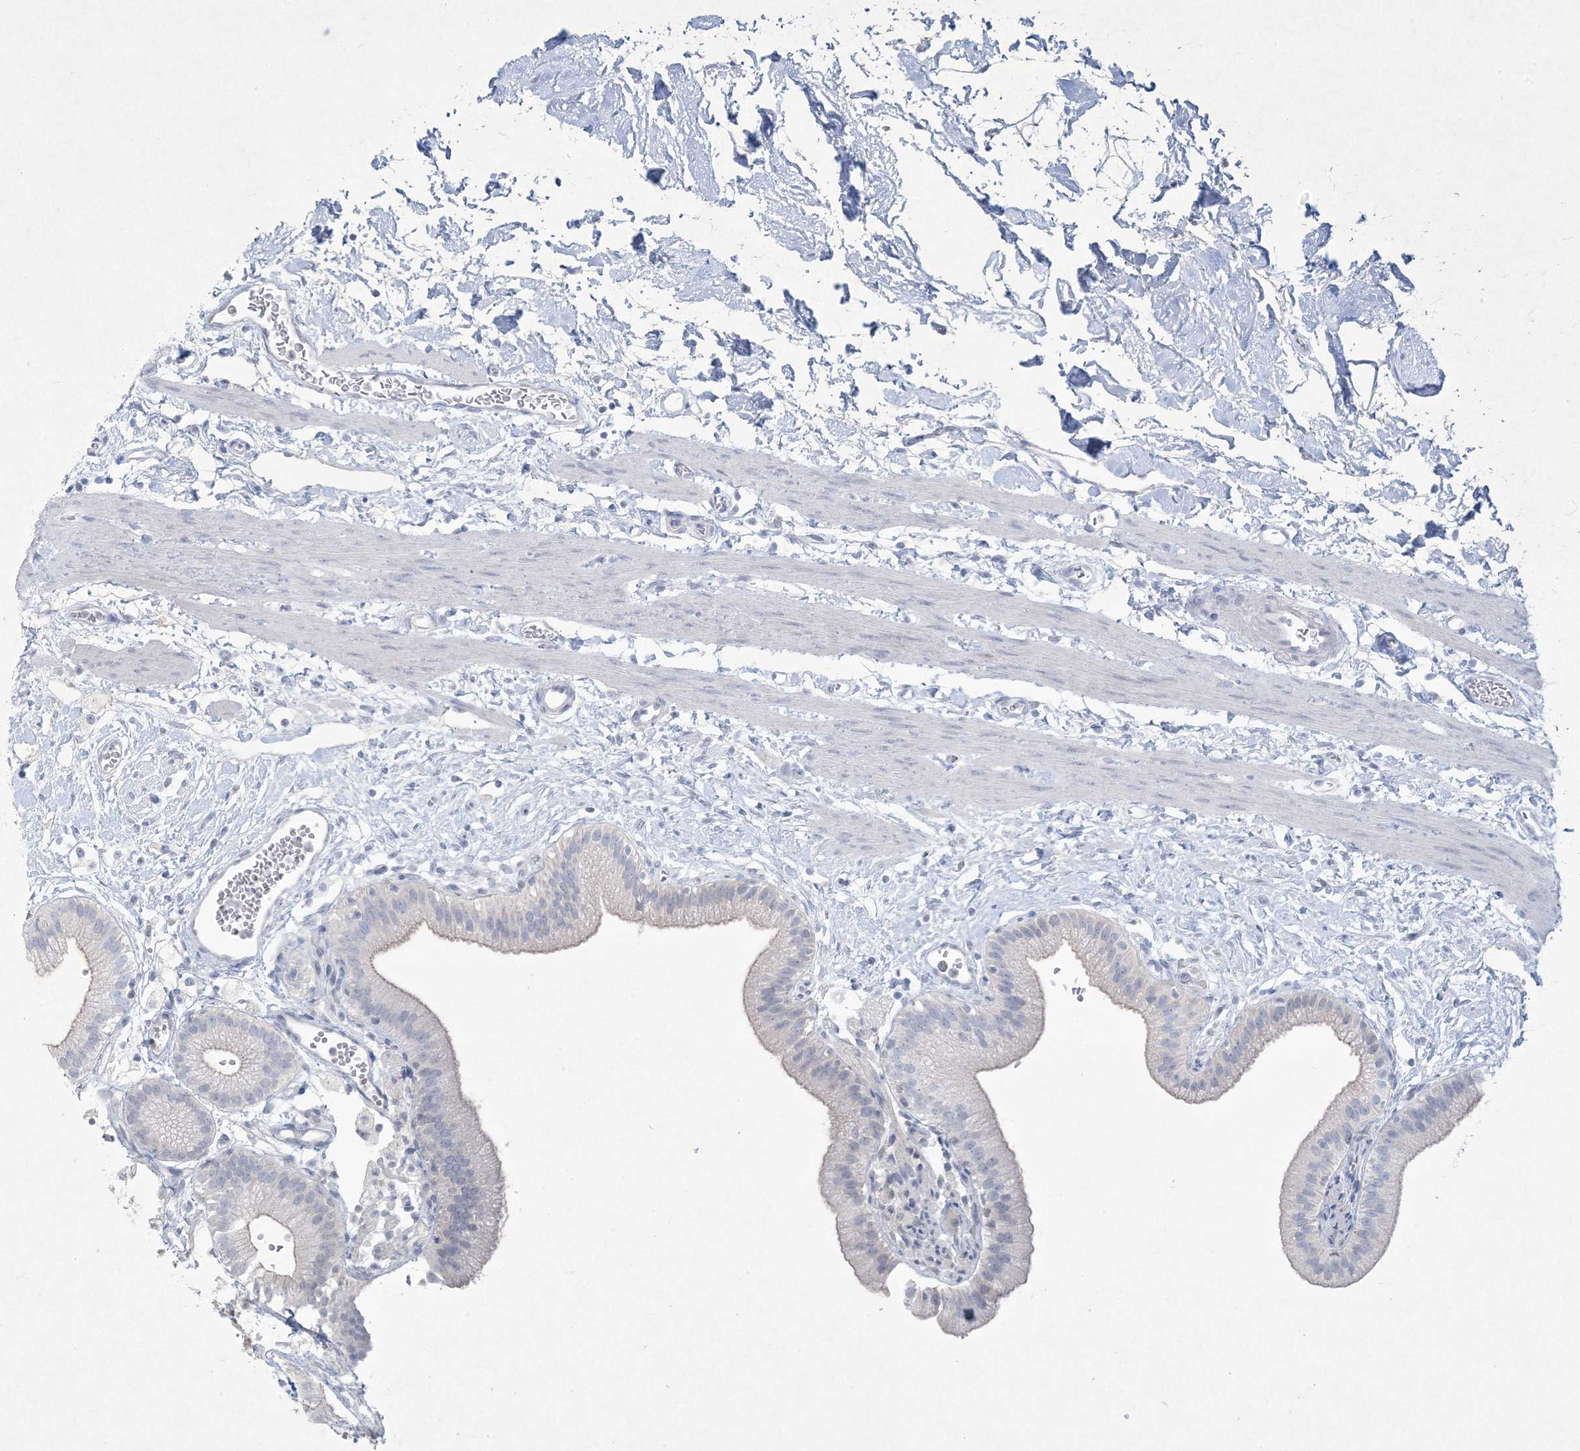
{"staining": {"intensity": "negative", "quantity": "none", "location": "none"}, "tissue": "gallbladder", "cell_type": "Glandular cells", "image_type": "normal", "snomed": [{"axis": "morphology", "description": "Normal tissue, NOS"}, {"axis": "topography", "description": "Gallbladder"}], "caption": "This is a micrograph of immunohistochemistry staining of benign gallbladder, which shows no positivity in glandular cells.", "gene": "CCDC24", "patient": {"sex": "male", "age": 55}}